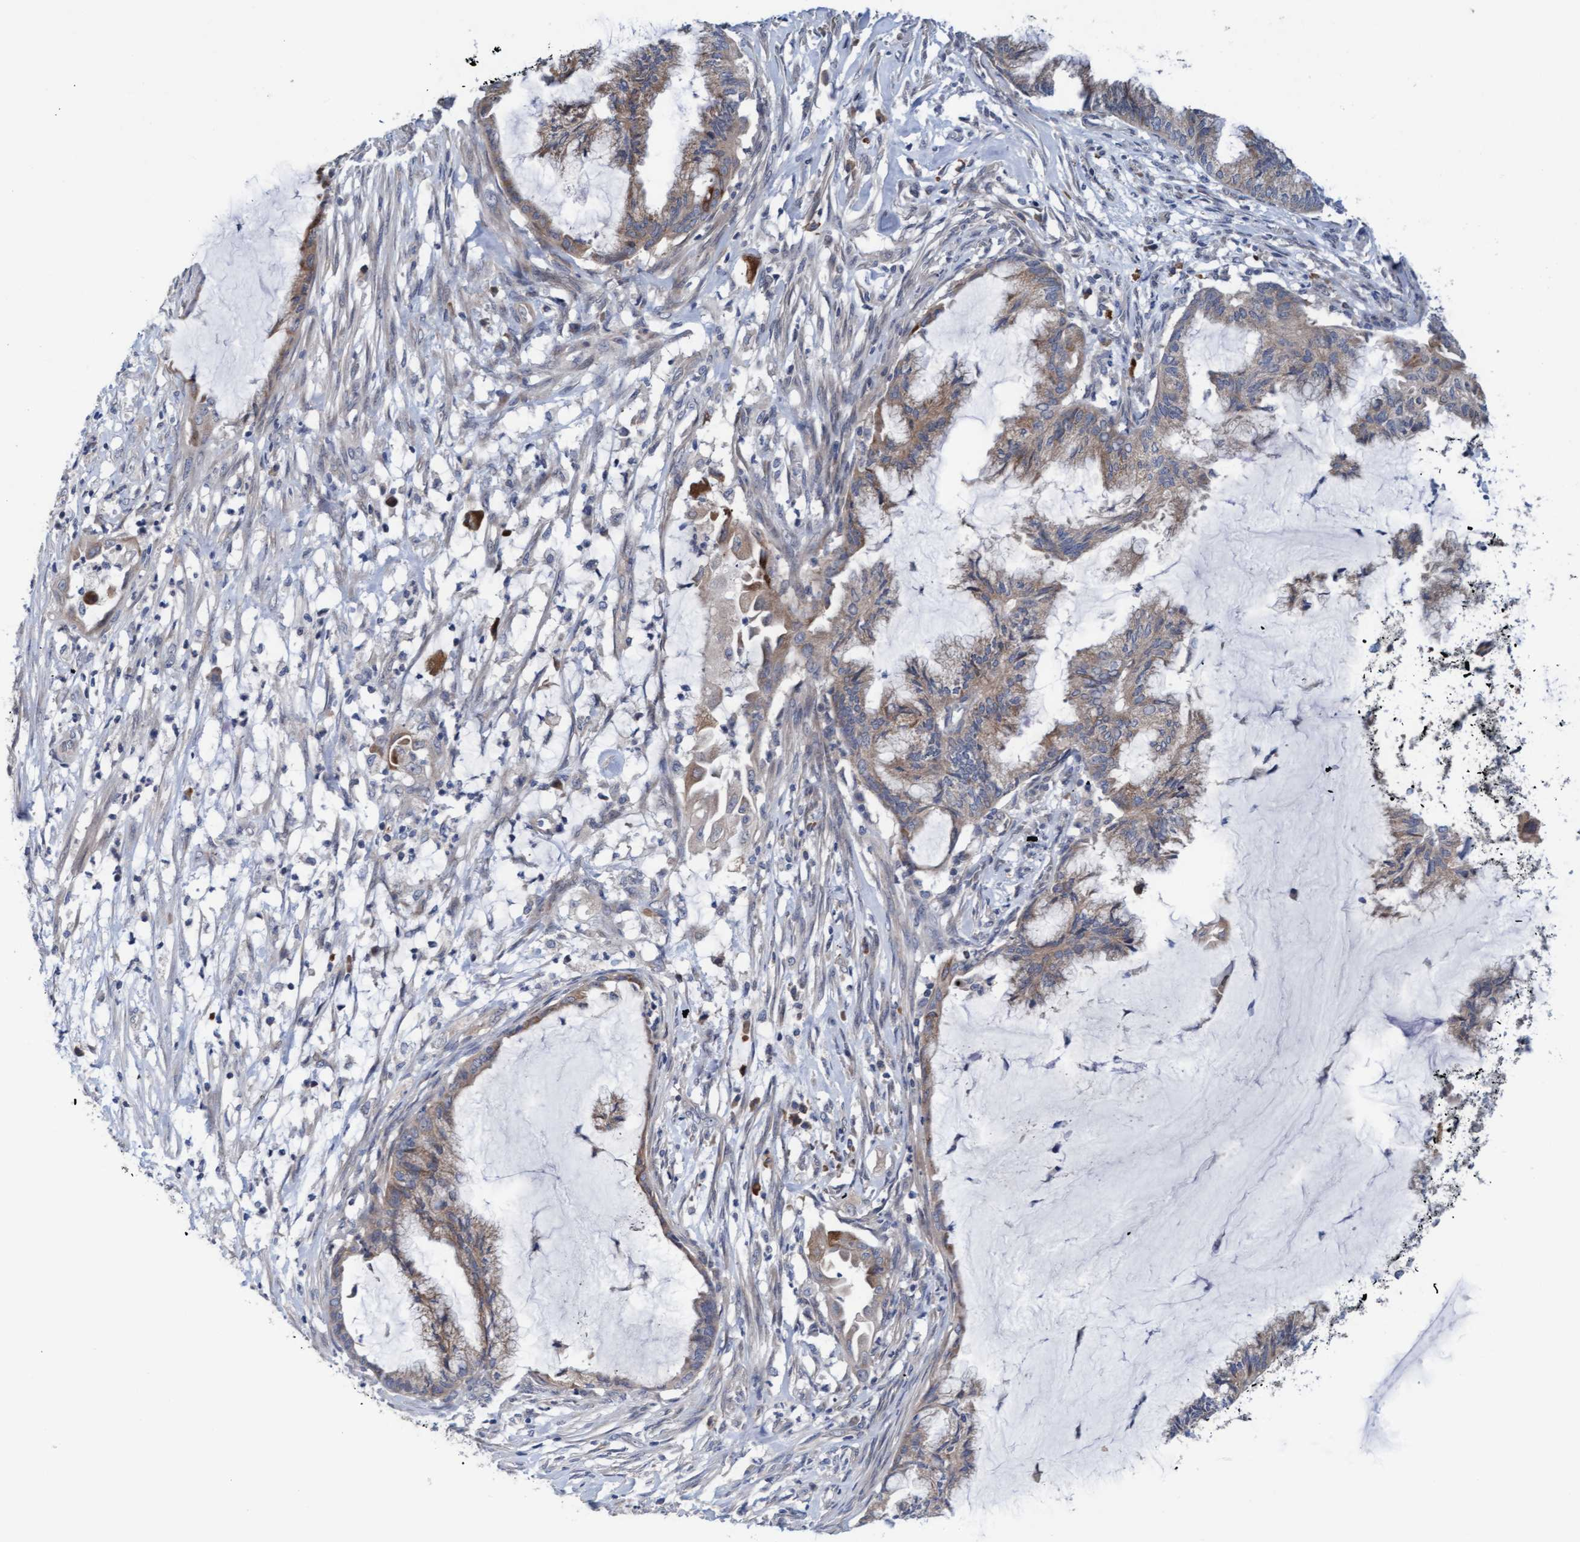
{"staining": {"intensity": "weak", "quantity": ">75%", "location": "cytoplasmic/membranous"}, "tissue": "endometrial cancer", "cell_type": "Tumor cells", "image_type": "cancer", "snomed": [{"axis": "morphology", "description": "Adenocarcinoma, NOS"}, {"axis": "topography", "description": "Endometrium"}], "caption": "Immunohistochemical staining of human adenocarcinoma (endometrial) reveals weak cytoplasmic/membranous protein positivity in about >75% of tumor cells.", "gene": "PLCD1", "patient": {"sex": "female", "age": 86}}